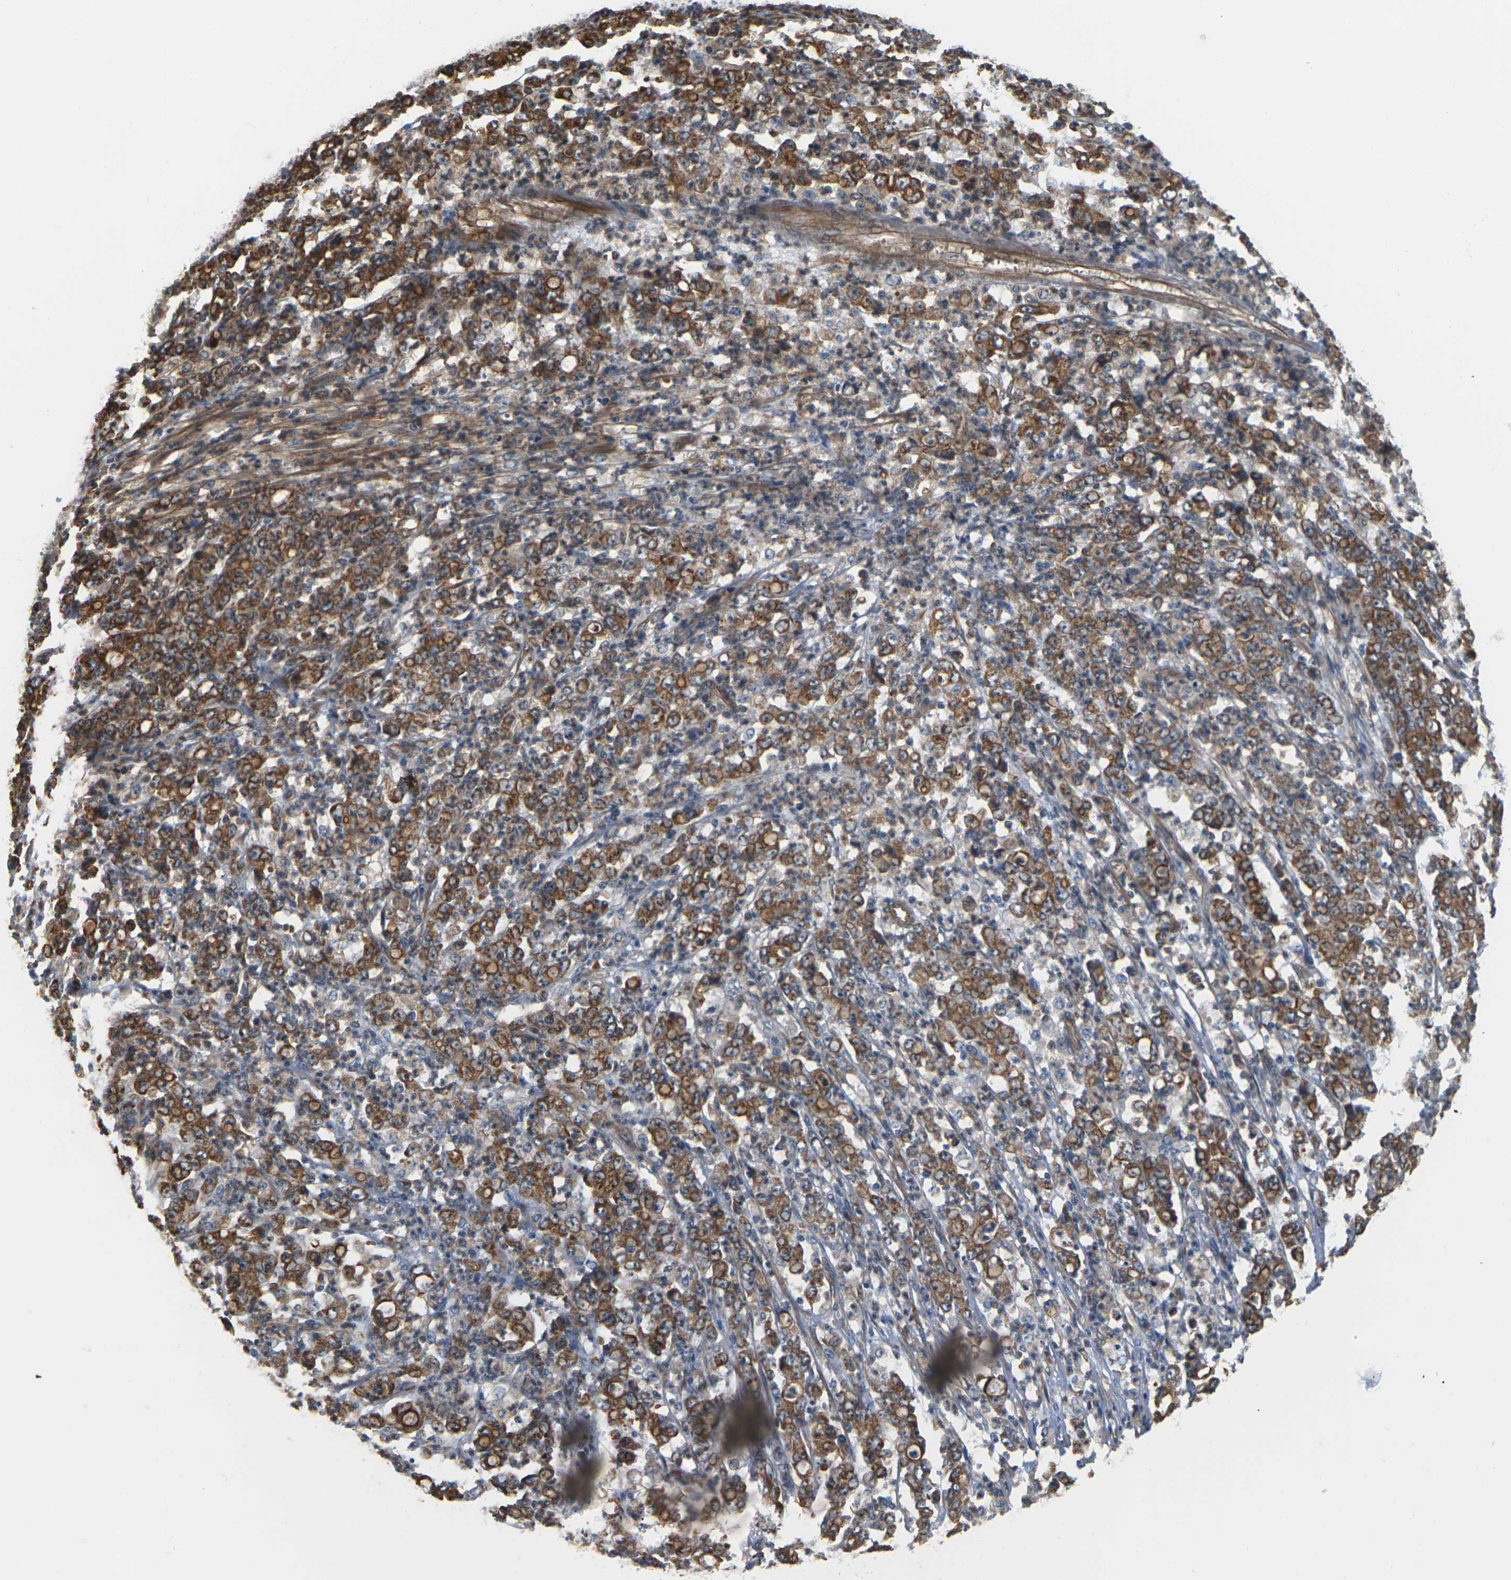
{"staining": {"intensity": "strong", "quantity": ">75%", "location": "cytoplasmic/membranous"}, "tissue": "stomach cancer", "cell_type": "Tumor cells", "image_type": "cancer", "snomed": [{"axis": "morphology", "description": "Adenocarcinoma, NOS"}, {"axis": "topography", "description": "Stomach, lower"}], "caption": "Stomach cancer stained for a protein demonstrates strong cytoplasmic/membranous positivity in tumor cells. The protein of interest is stained brown, and the nuclei are stained in blue (DAB IHC with brightfield microscopy, high magnification).", "gene": "PCDHB4", "patient": {"sex": "female", "age": 71}}